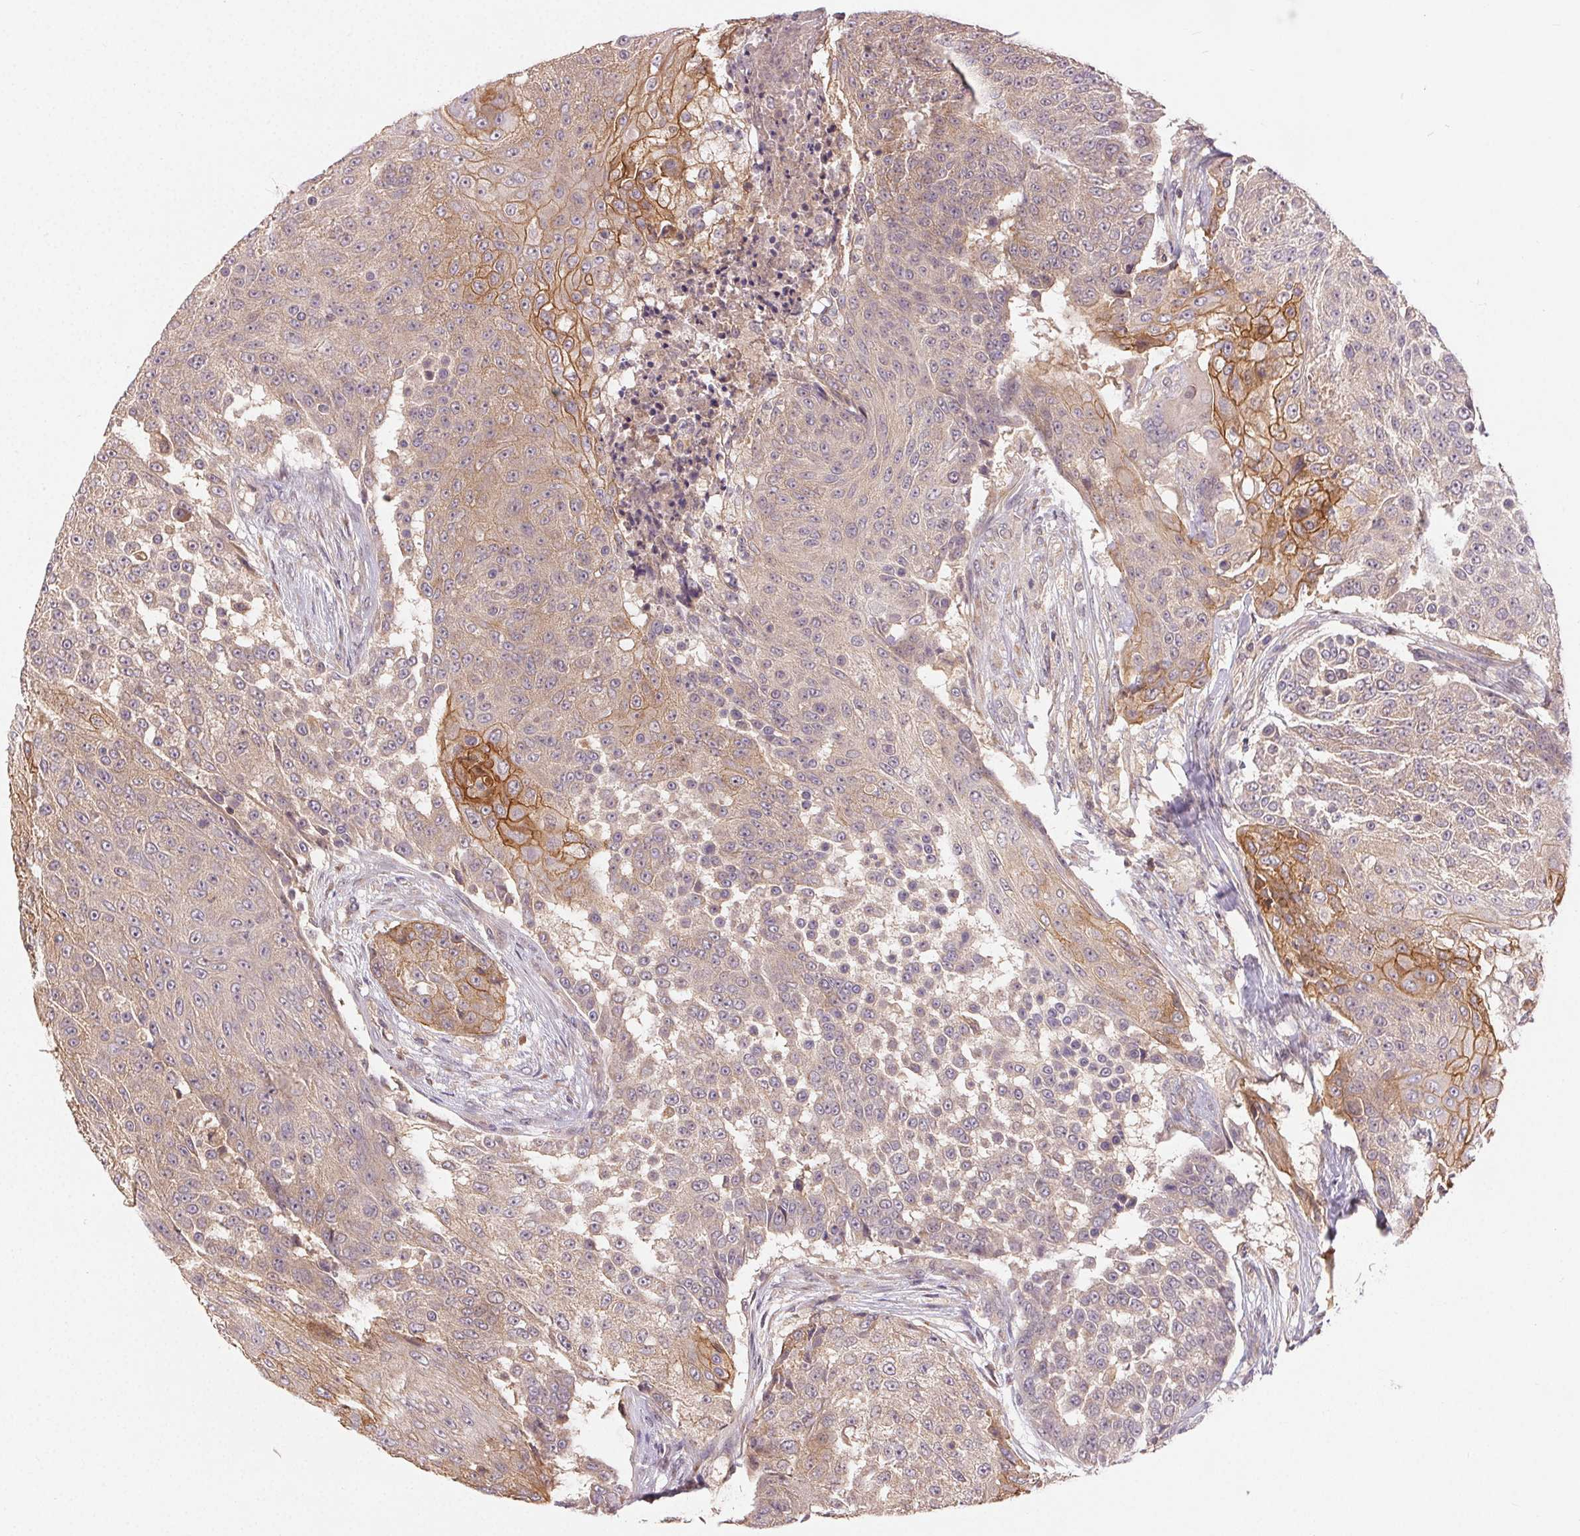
{"staining": {"intensity": "moderate", "quantity": "<25%", "location": "cytoplasmic/membranous"}, "tissue": "urothelial cancer", "cell_type": "Tumor cells", "image_type": "cancer", "snomed": [{"axis": "morphology", "description": "Urothelial carcinoma, High grade"}, {"axis": "topography", "description": "Urinary bladder"}], "caption": "DAB (3,3'-diaminobenzidine) immunohistochemical staining of human urothelial carcinoma (high-grade) exhibits moderate cytoplasmic/membranous protein positivity in approximately <25% of tumor cells.", "gene": "MAPKAPK2", "patient": {"sex": "female", "age": 63}}